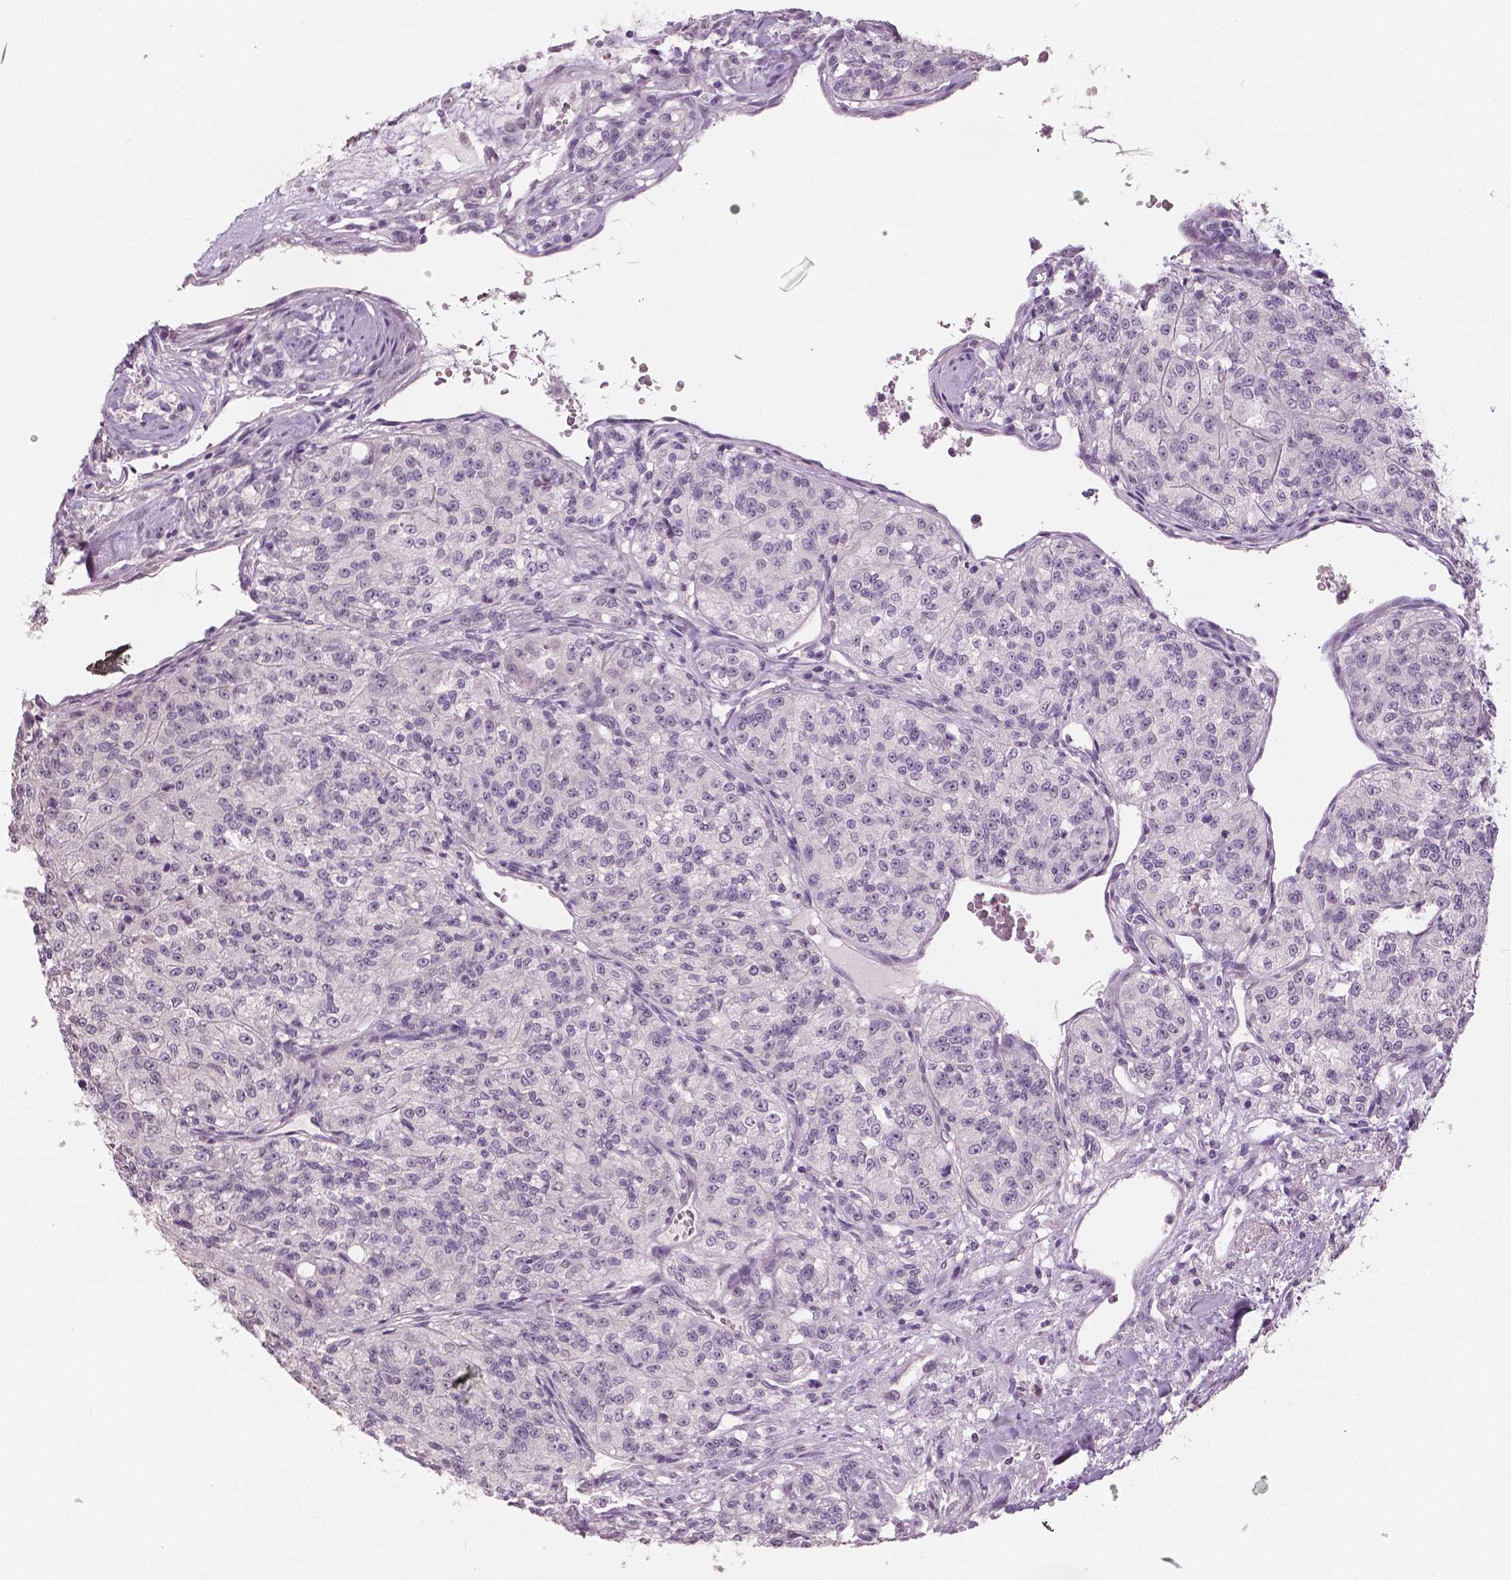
{"staining": {"intensity": "negative", "quantity": "none", "location": "none"}, "tissue": "renal cancer", "cell_type": "Tumor cells", "image_type": "cancer", "snomed": [{"axis": "morphology", "description": "Adenocarcinoma, NOS"}, {"axis": "topography", "description": "Kidney"}], "caption": "Tumor cells are negative for brown protein staining in renal cancer.", "gene": "NECAB1", "patient": {"sex": "female", "age": 63}}